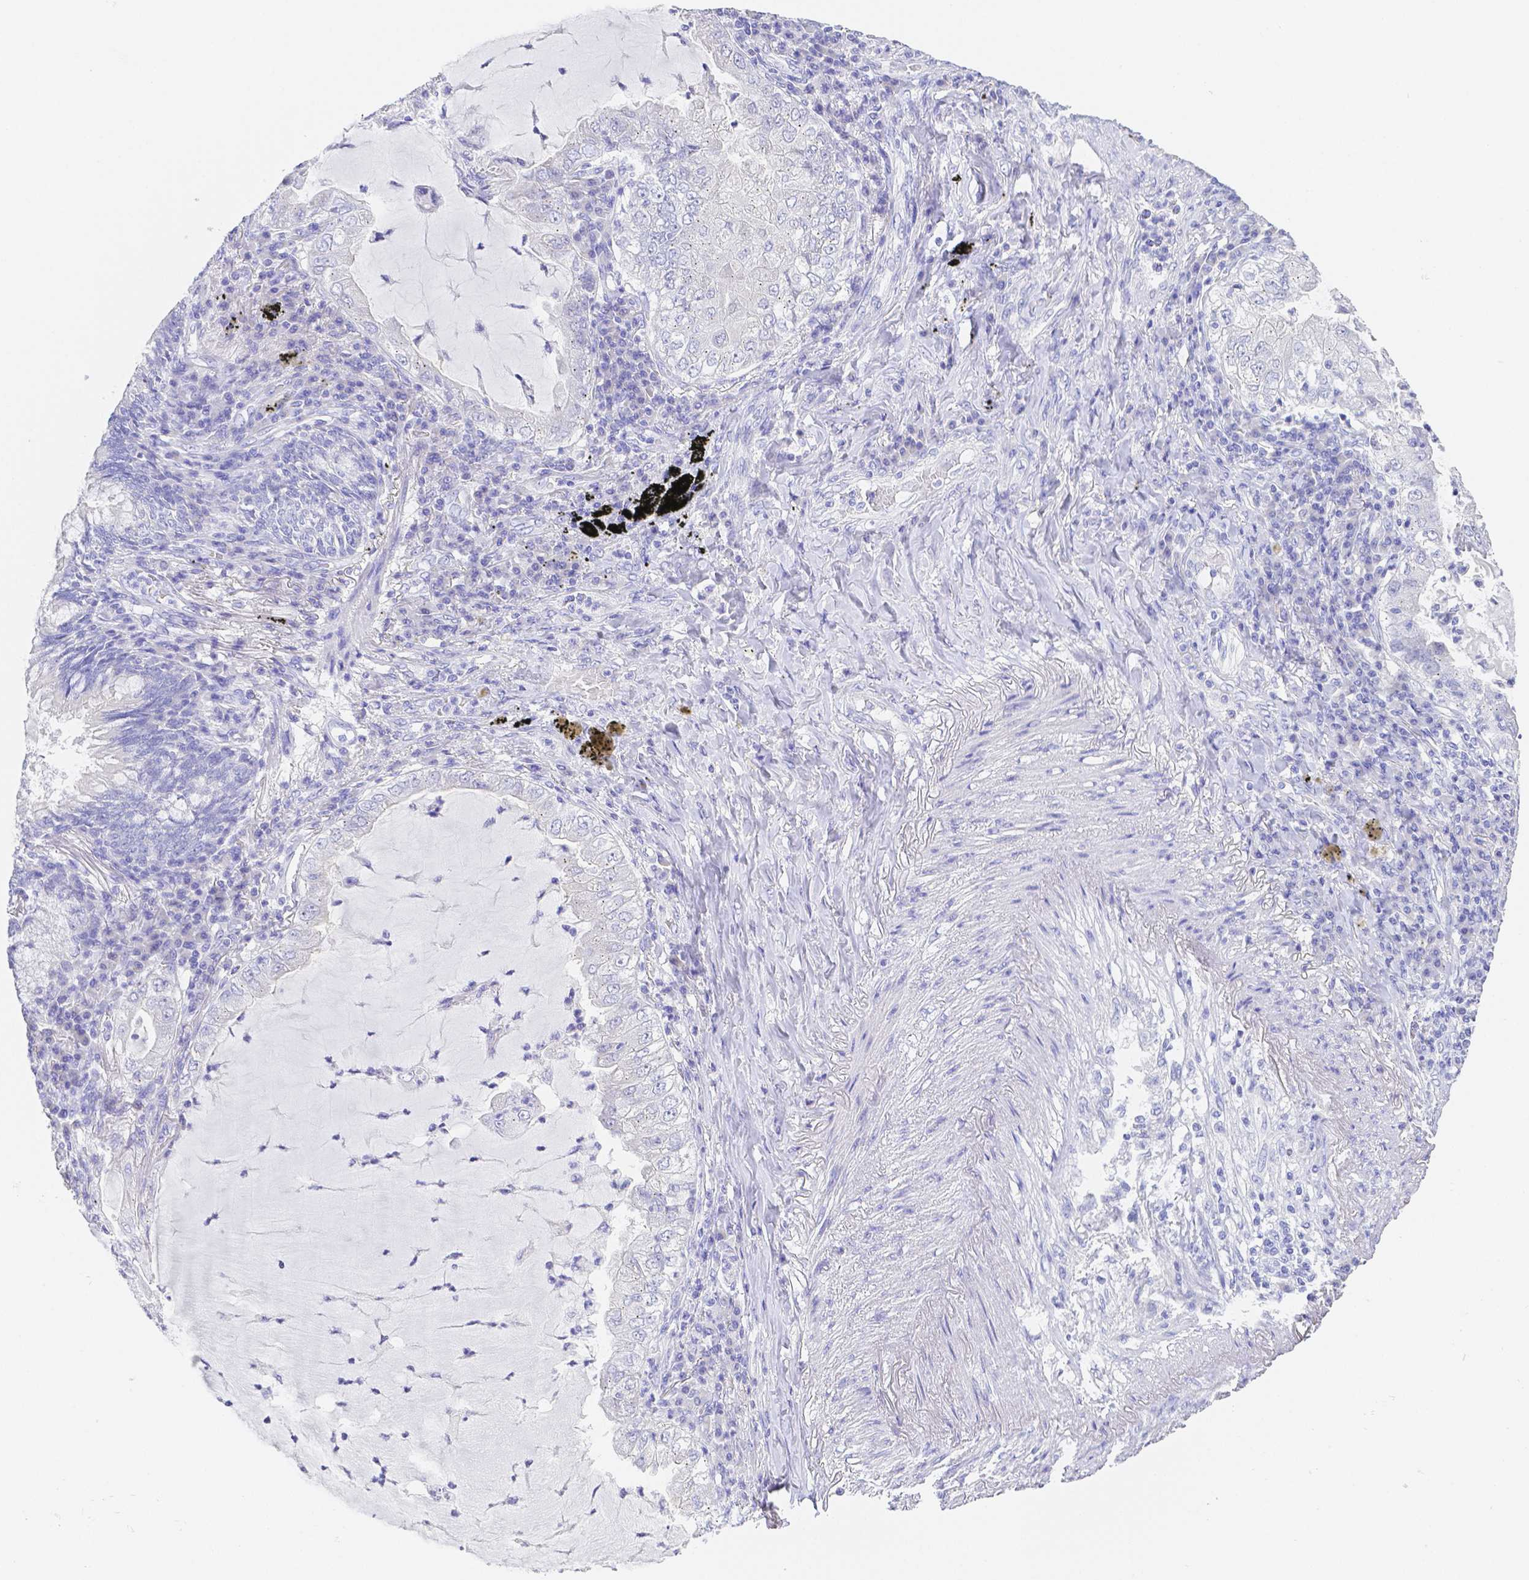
{"staining": {"intensity": "negative", "quantity": "none", "location": "none"}, "tissue": "lung cancer", "cell_type": "Tumor cells", "image_type": "cancer", "snomed": [{"axis": "morphology", "description": "Adenocarcinoma, NOS"}, {"axis": "topography", "description": "Lung"}], "caption": "The histopathology image shows no staining of tumor cells in lung cancer.", "gene": "ZG16B", "patient": {"sex": "female", "age": 73}}